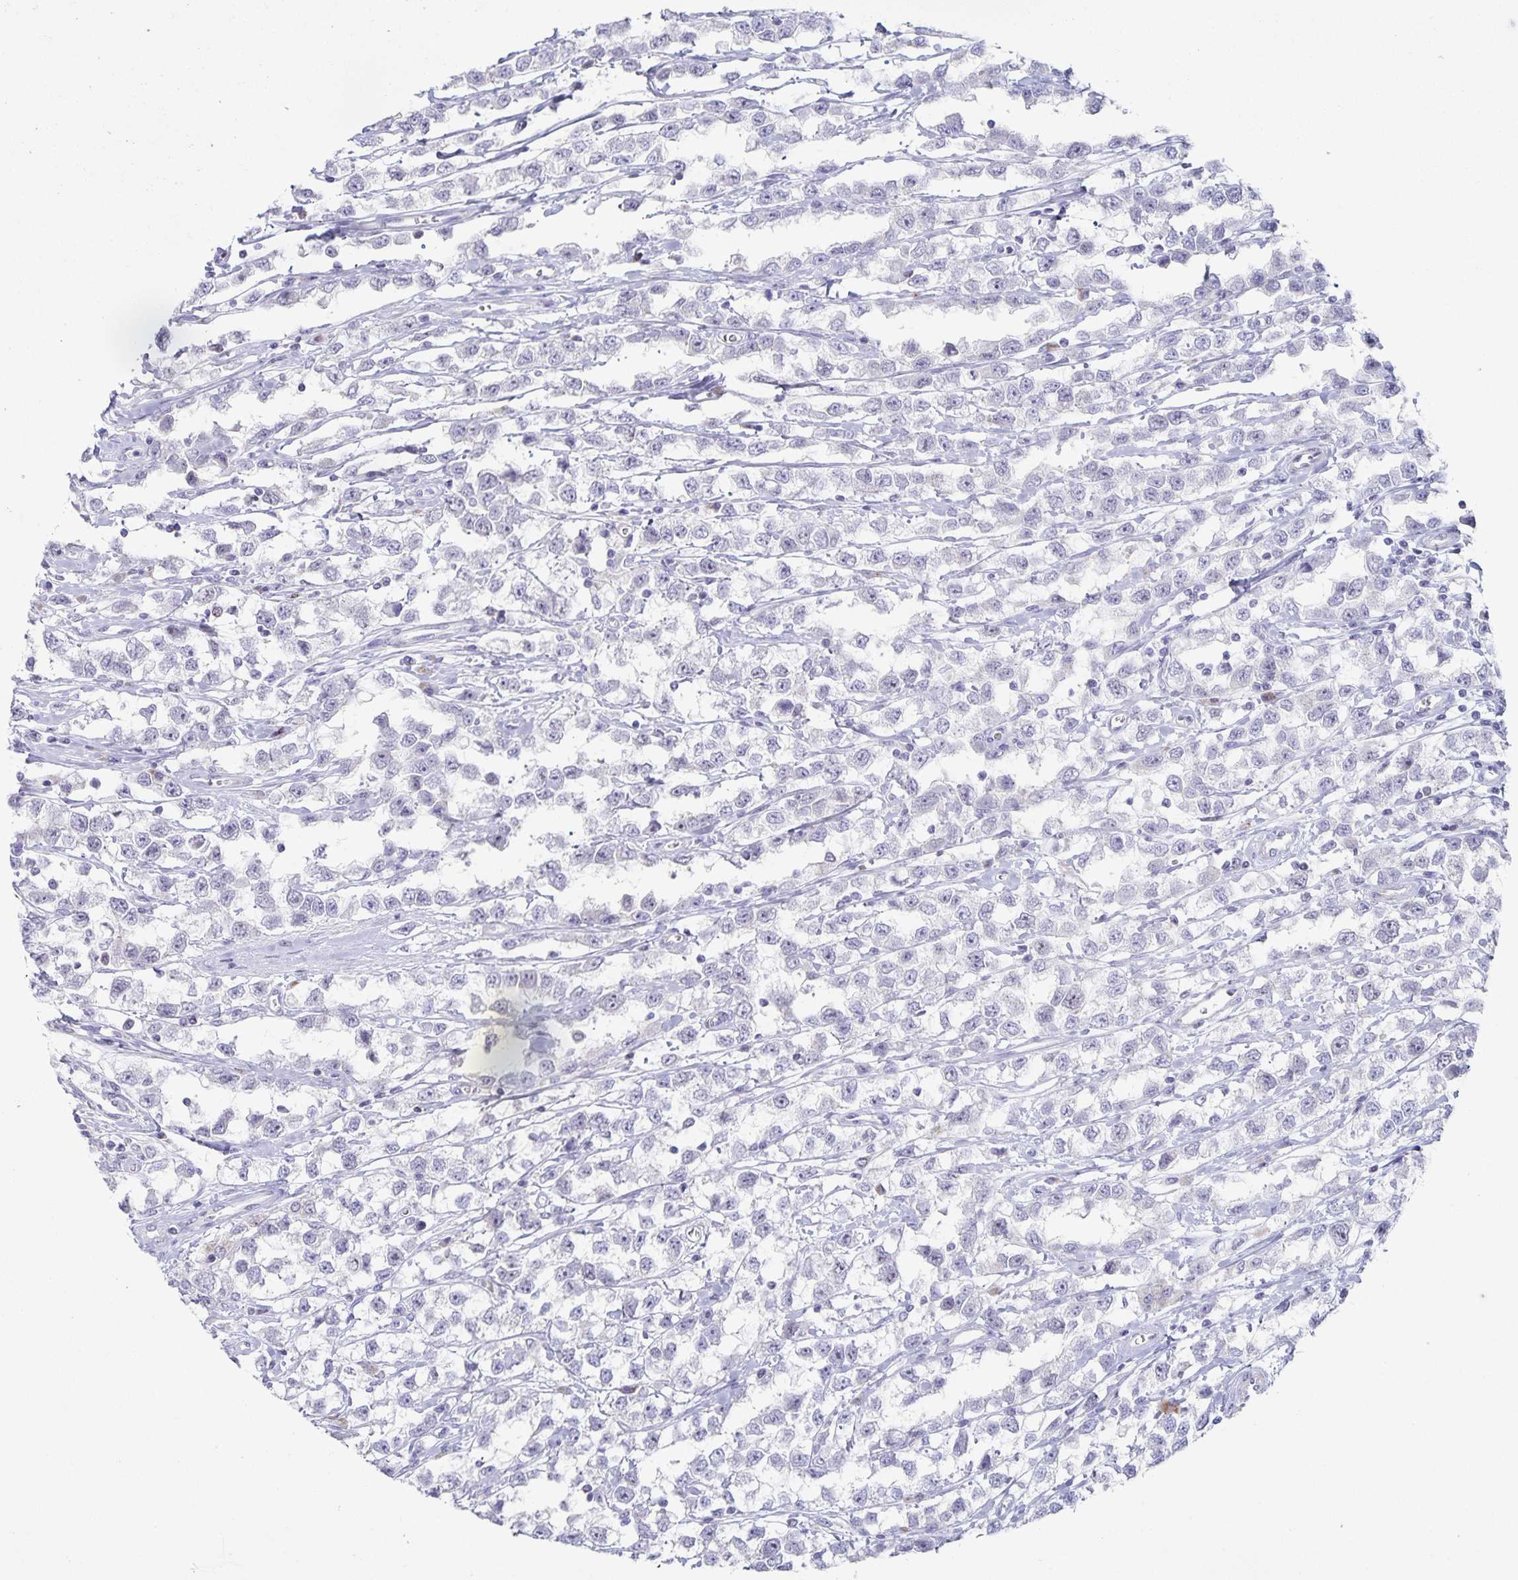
{"staining": {"intensity": "negative", "quantity": "none", "location": "none"}, "tissue": "testis cancer", "cell_type": "Tumor cells", "image_type": "cancer", "snomed": [{"axis": "morphology", "description": "Seminoma, NOS"}, {"axis": "topography", "description": "Testis"}], "caption": "There is no significant expression in tumor cells of seminoma (testis). (Brightfield microscopy of DAB immunohistochemistry (IHC) at high magnification).", "gene": "CENPH", "patient": {"sex": "male", "age": 34}}